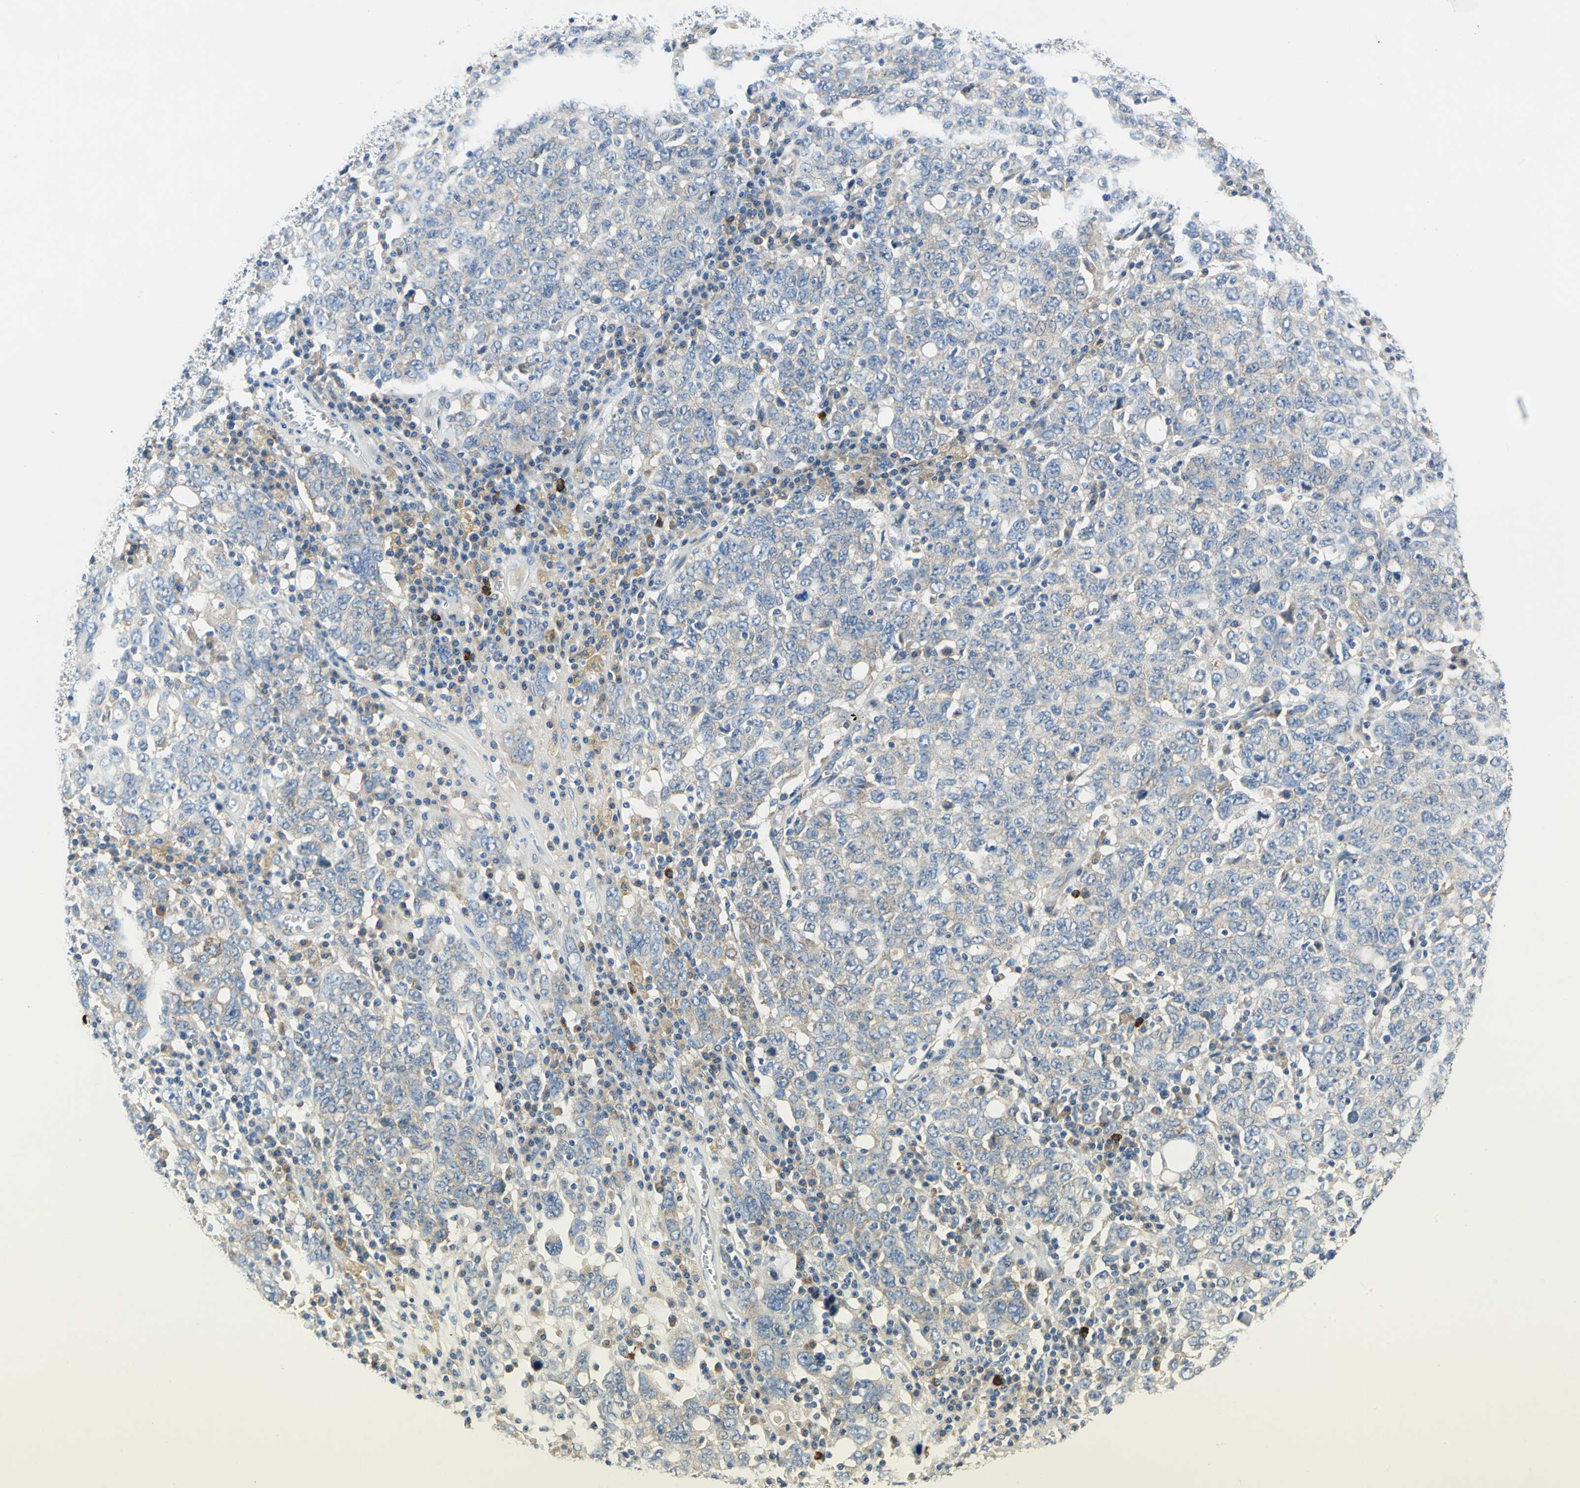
{"staining": {"intensity": "weak", "quantity": "25%-75%", "location": "cytoplasmic/membranous"}, "tissue": "ovarian cancer", "cell_type": "Tumor cells", "image_type": "cancer", "snomed": [{"axis": "morphology", "description": "Carcinoma, endometroid"}, {"axis": "topography", "description": "Ovary"}], "caption": "Endometroid carcinoma (ovarian) stained with a brown dye demonstrates weak cytoplasmic/membranous positive positivity in about 25%-75% of tumor cells.", "gene": "TRIM25", "patient": {"sex": "female", "age": 62}}